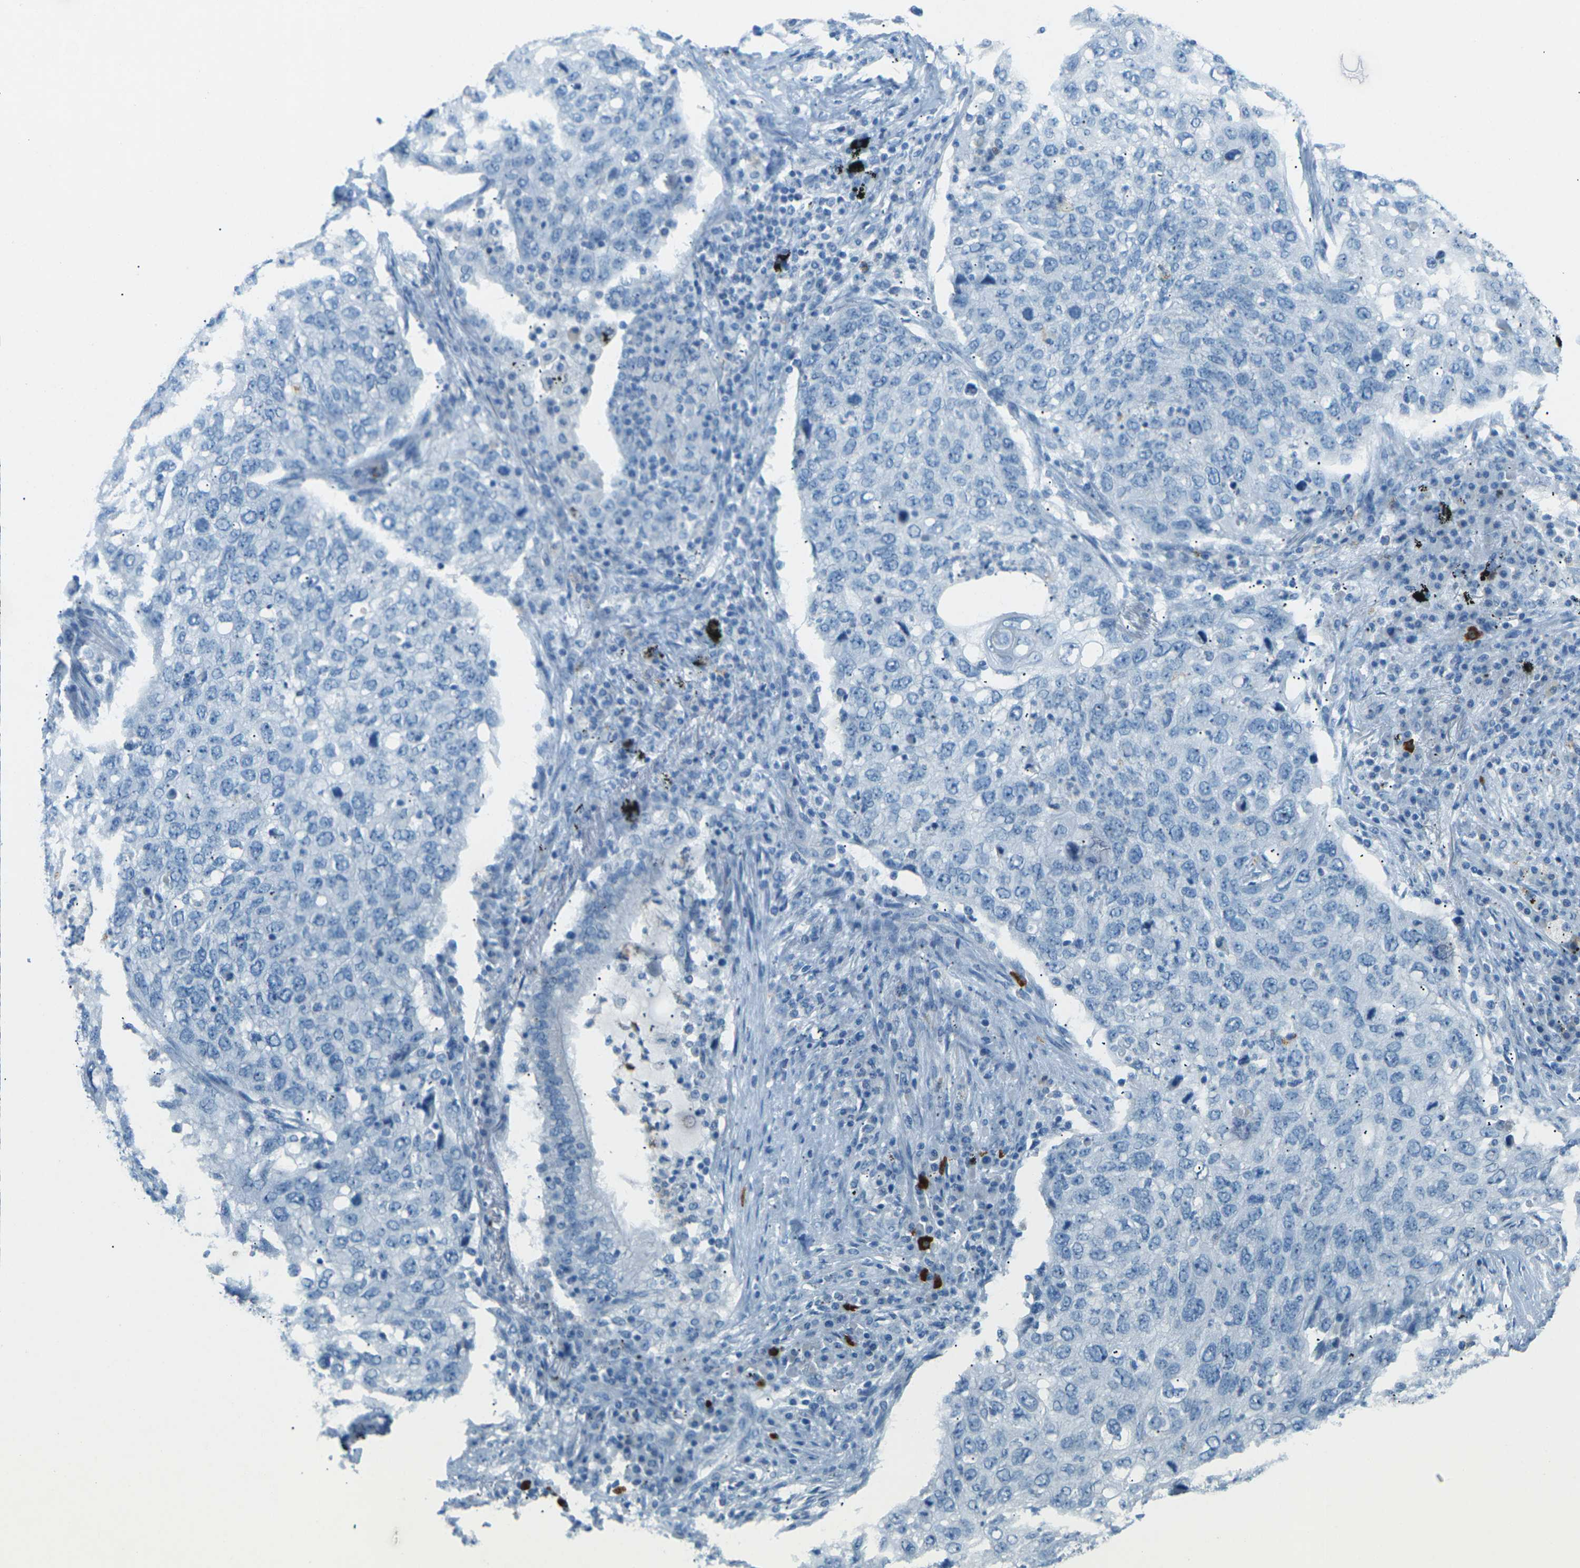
{"staining": {"intensity": "negative", "quantity": "none", "location": "none"}, "tissue": "lung cancer", "cell_type": "Tumor cells", "image_type": "cancer", "snomed": [{"axis": "morphology", "description": "Squamous cell carcinoma, NOS"}, {"axis": "topography", "description": "Lung"}], "caption": "An IHC photomicrograph of squamous cell carcinoma (lung) is shown. There is no staining in tumor cells of squamous cell carcinoma (lung). (DAB immunohistochemistry (IHC), high magnification).", "gene": "CDH16", "patient": {"sex": "female", "age": 63}}